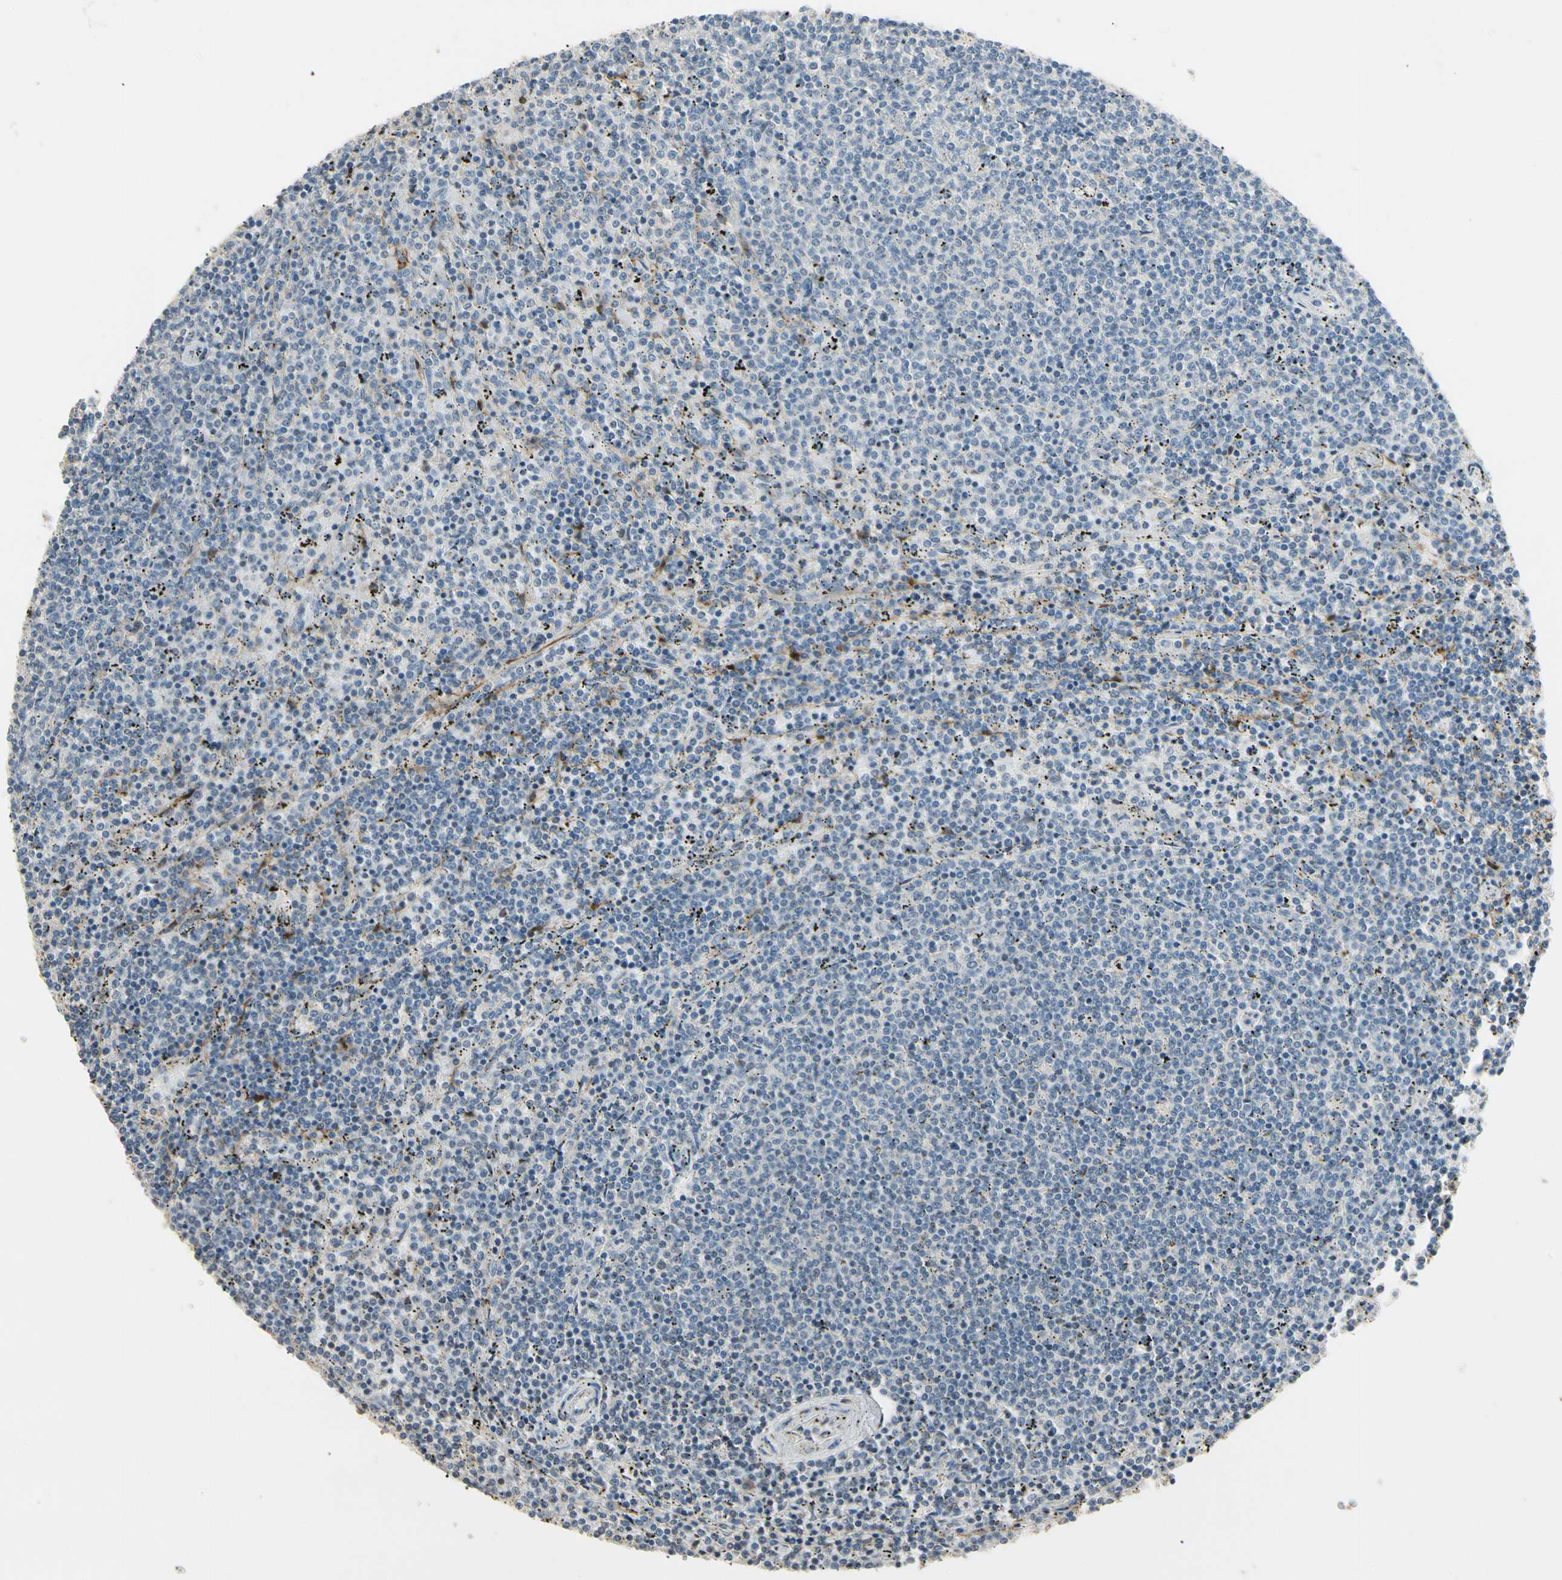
{"staining": {"intensity": "negative", "quantity": "none", "location": "none"}, "tissue": "lymphoma", "cell_type": "Tumor cells", "image_type": "cancer", "snomed": [{"axis": "morphology", "description": "Malignant lymphoma, non-Hodgkin's type, Low grade"}, {"axis": "topography", "description": "Spleen"}], "caption": "The micrograph demonstrates no staining of tumor cells in lymphoma.", "gene": "GNE", "patient": {"sex": "female", "age": 50}}